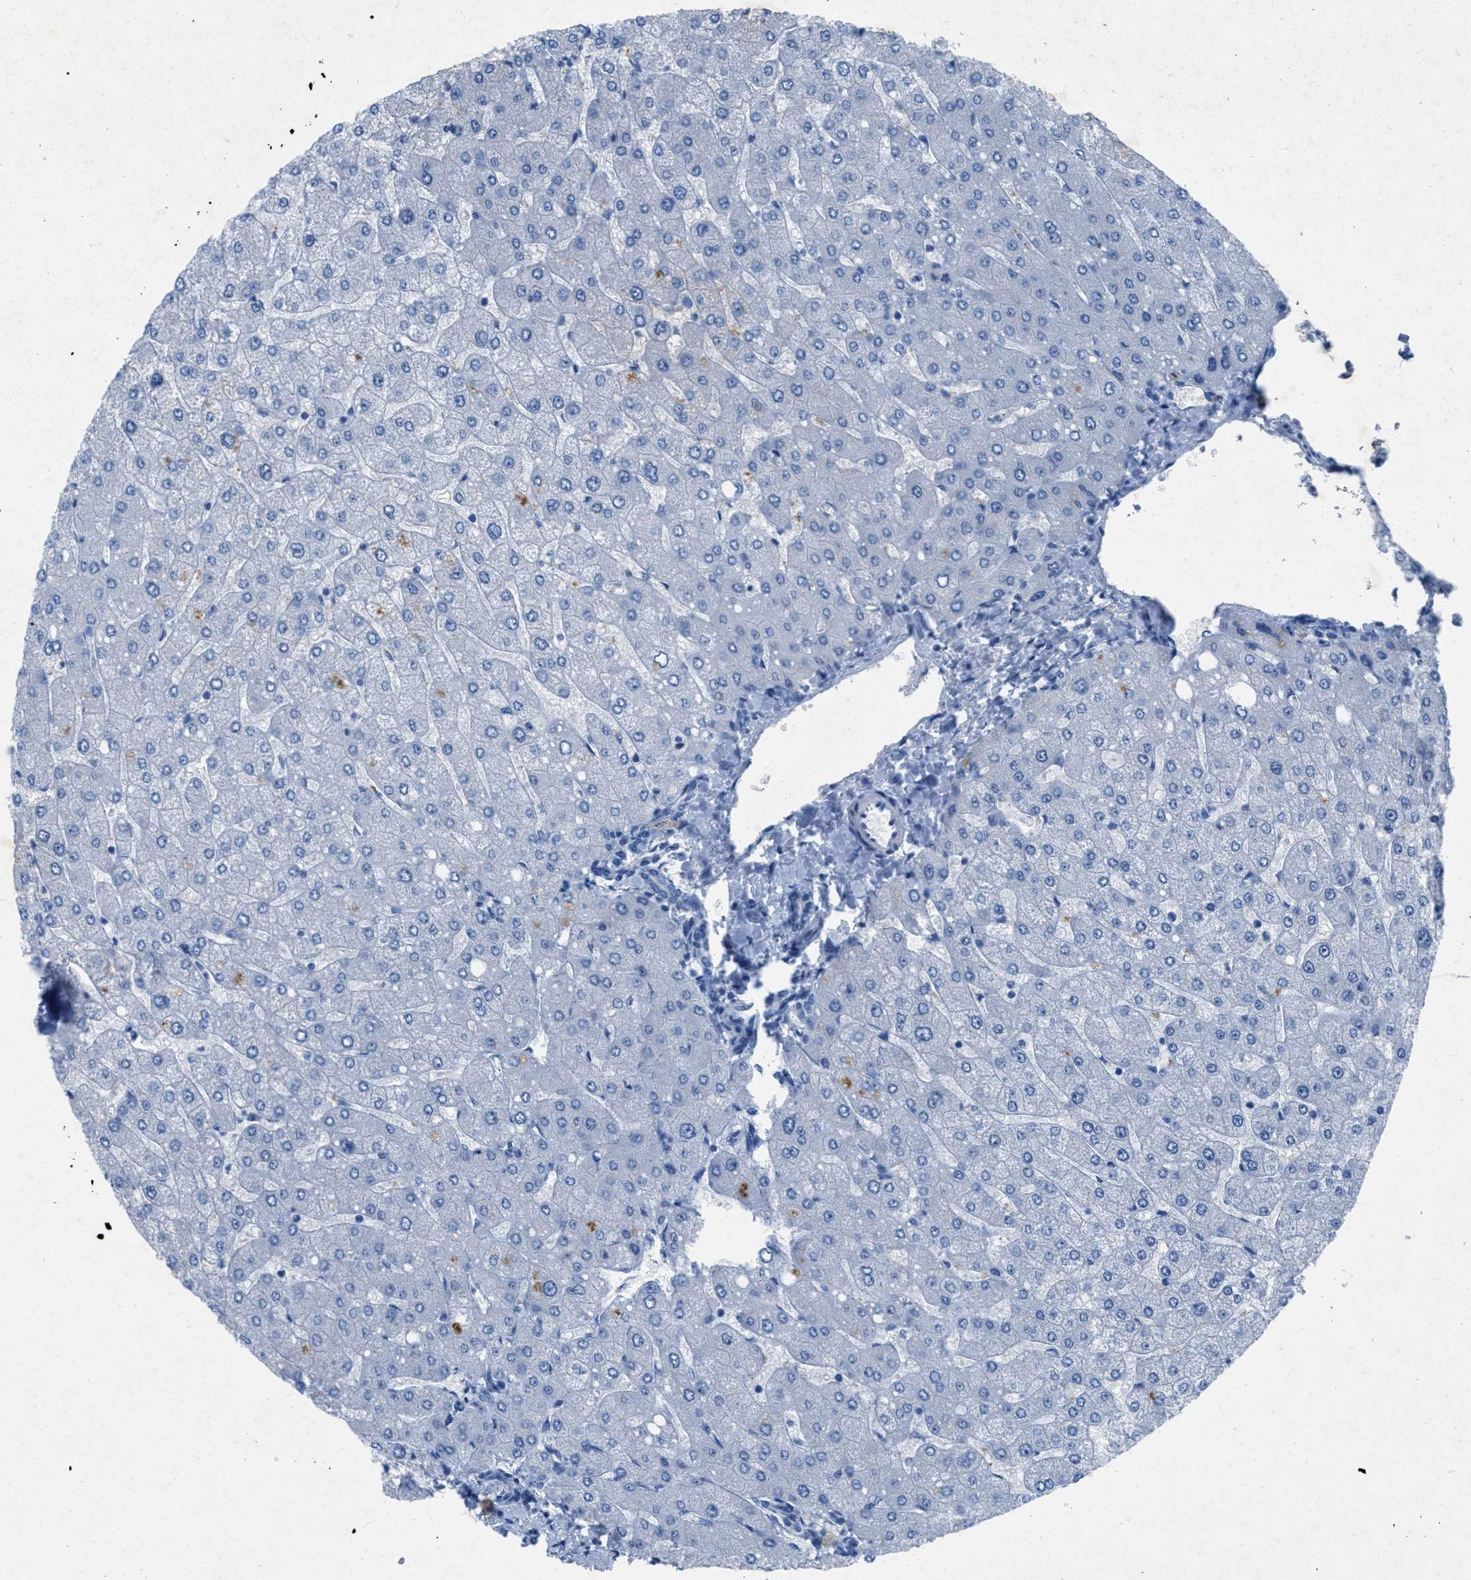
{"staining": {"intensity": "negative", "quantity": "none", "location": "none"}, "tissue": "liver", "cell_type": "Cholangiocytes", "image_type": "normal", "snomed": [{"axis": "morphology", "description": "Normal tissue, NOS"}, {"axis": "topography", "description": "Liver"}], "caption": "Histopathology image shows no protein positivity in cholangiocytes of unremarkable liver.", "gene": "GALNT17", "patient": {"sex": "male", "age": 55}}